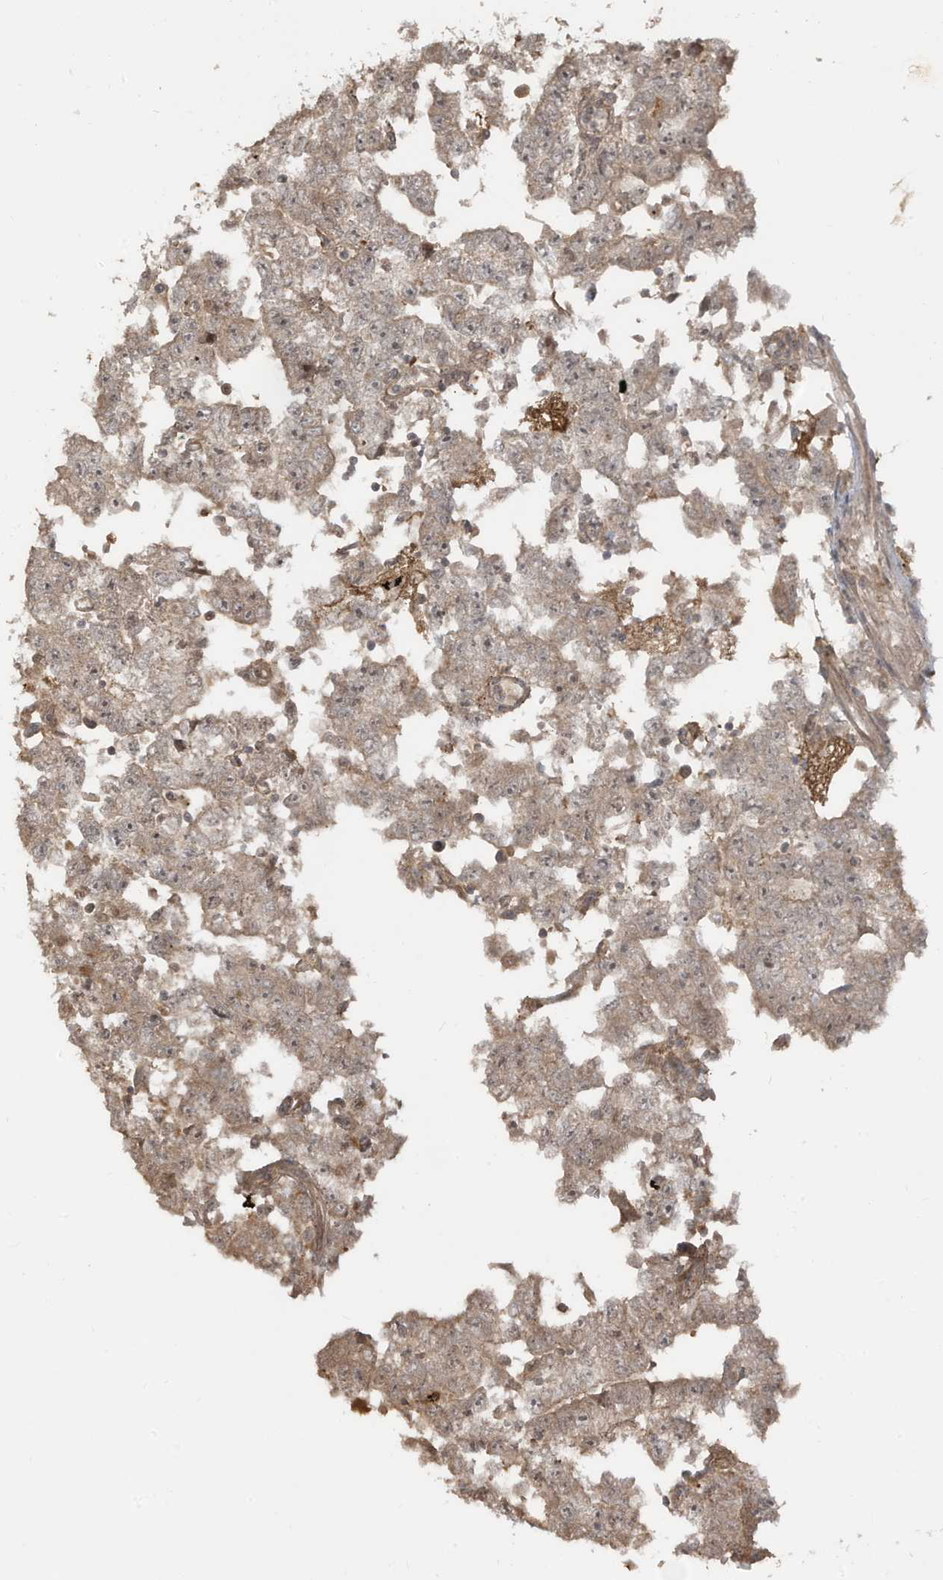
{"staining": {"intensity": "weak", "quantity": ">75%", "location": "cytoplasmic/membranous"}, "tissue": "testis cancer", "cell_type": "Tumor cells", "image_type": "cancer", "snomed": [{"axis": "morphology", "description": "Carcinoma, Embryonal, NOS"}, {"axis": "topography", "description": "Testis"}], "caption": "Testis embryonal carcinoma stained with a protein marker reveals weak staining in tumor cells.", "gene": "CARF", "patient": {"sex": "male", "age": 25}}